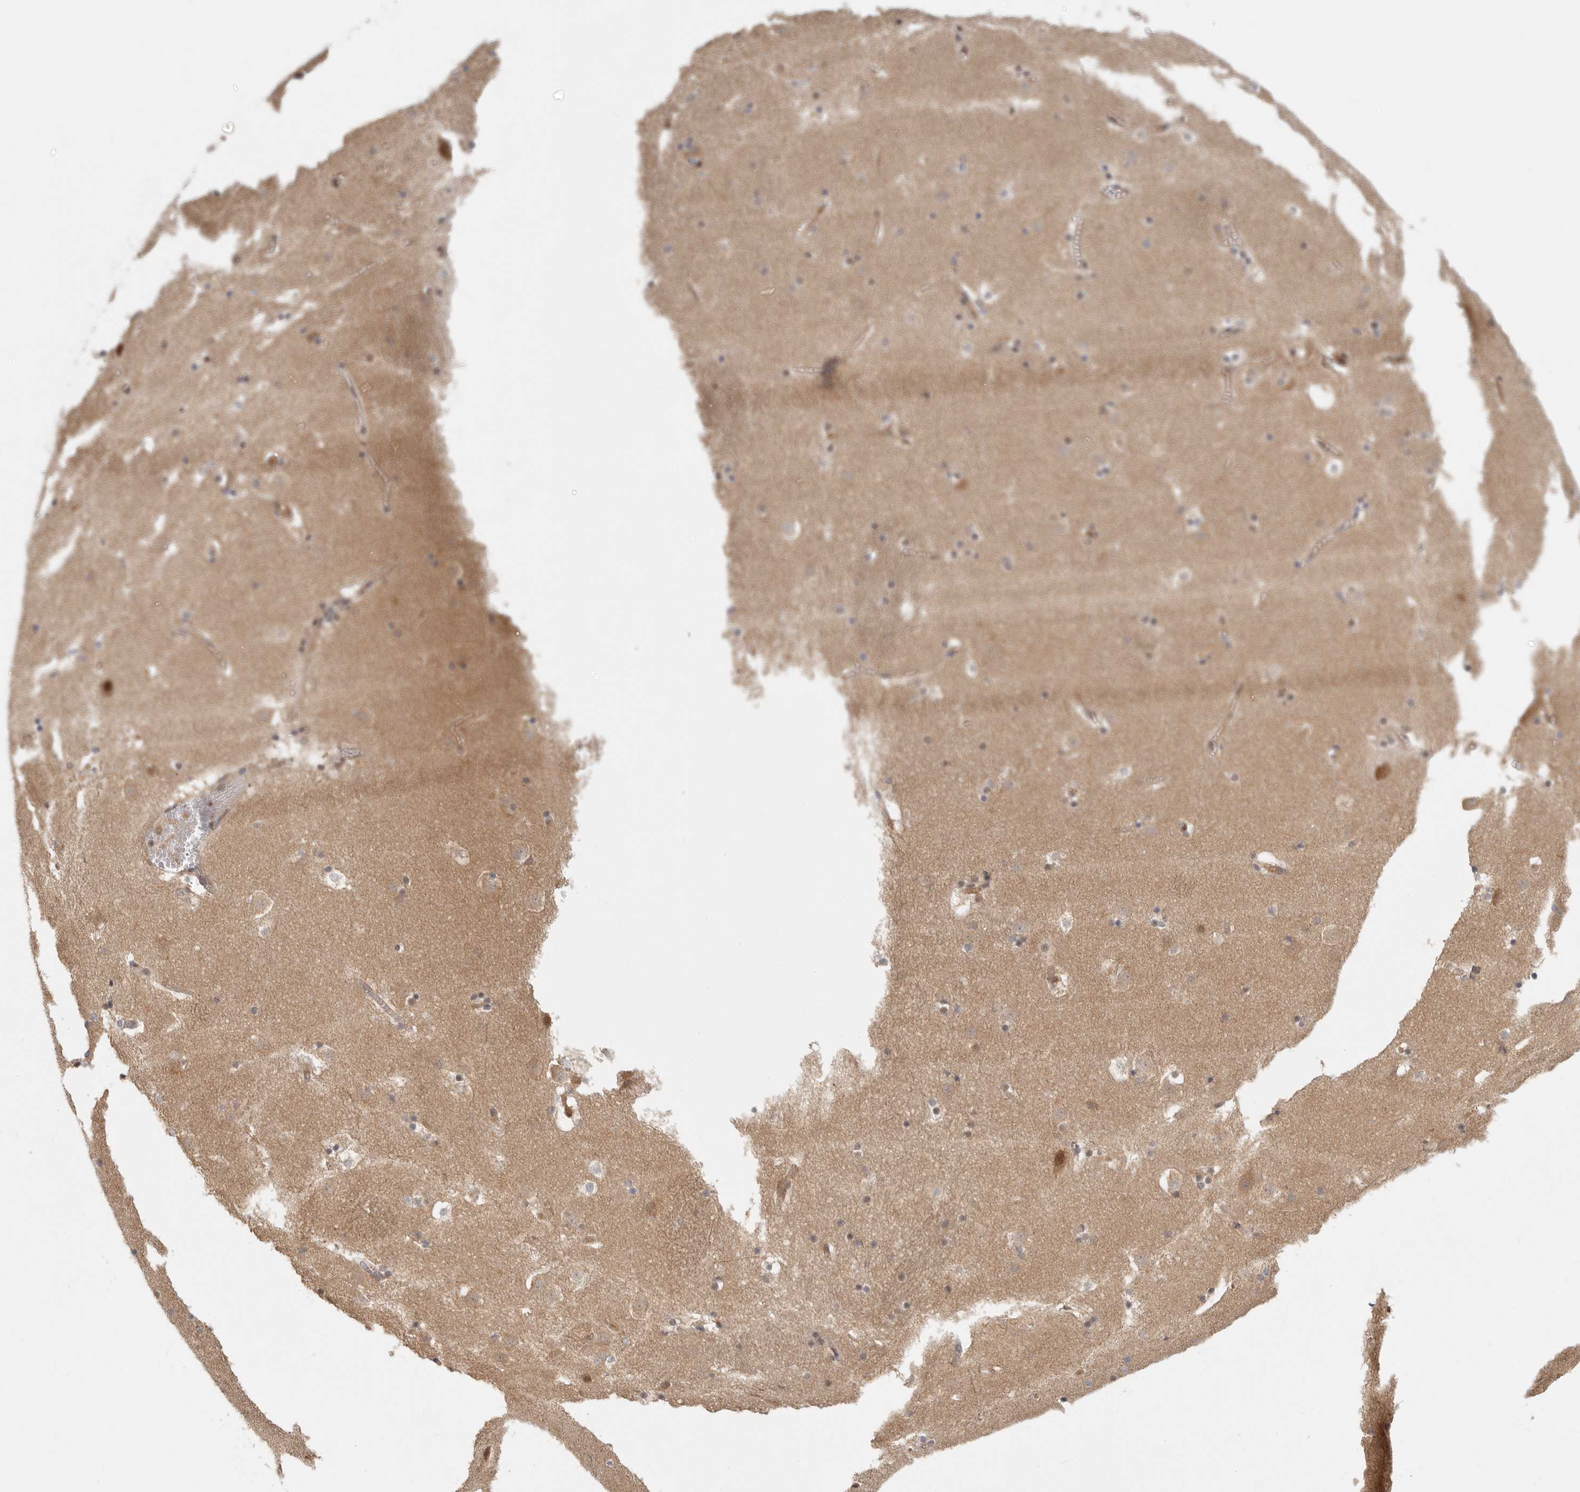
{"staining": {"intensity": "weak", "quantity": "<25%", "location": "cytoplasmic/membranous"}, "tissue": "caudate", "cell_type": "Glial cells", "image_type": "normal", "snomed": [{"axis": "morphology", "description": "Normal tissue, NOS"}, {"axis": "topography", "description": "Lateral ventricle wall"}], "caption": "IHC photomicrograph of unremarkable caudate: human caudate stained with DAB (3,3'-diaminobenzidine) shows no significant protein expression in glial cells. (Brightfield microscopy of DAB (3,3'-diaminobenzidine) immunohistochemistry (IHC) at high magnification).", "gene": "PSMA5", "patient": {"sex": "male", "age": 45}}